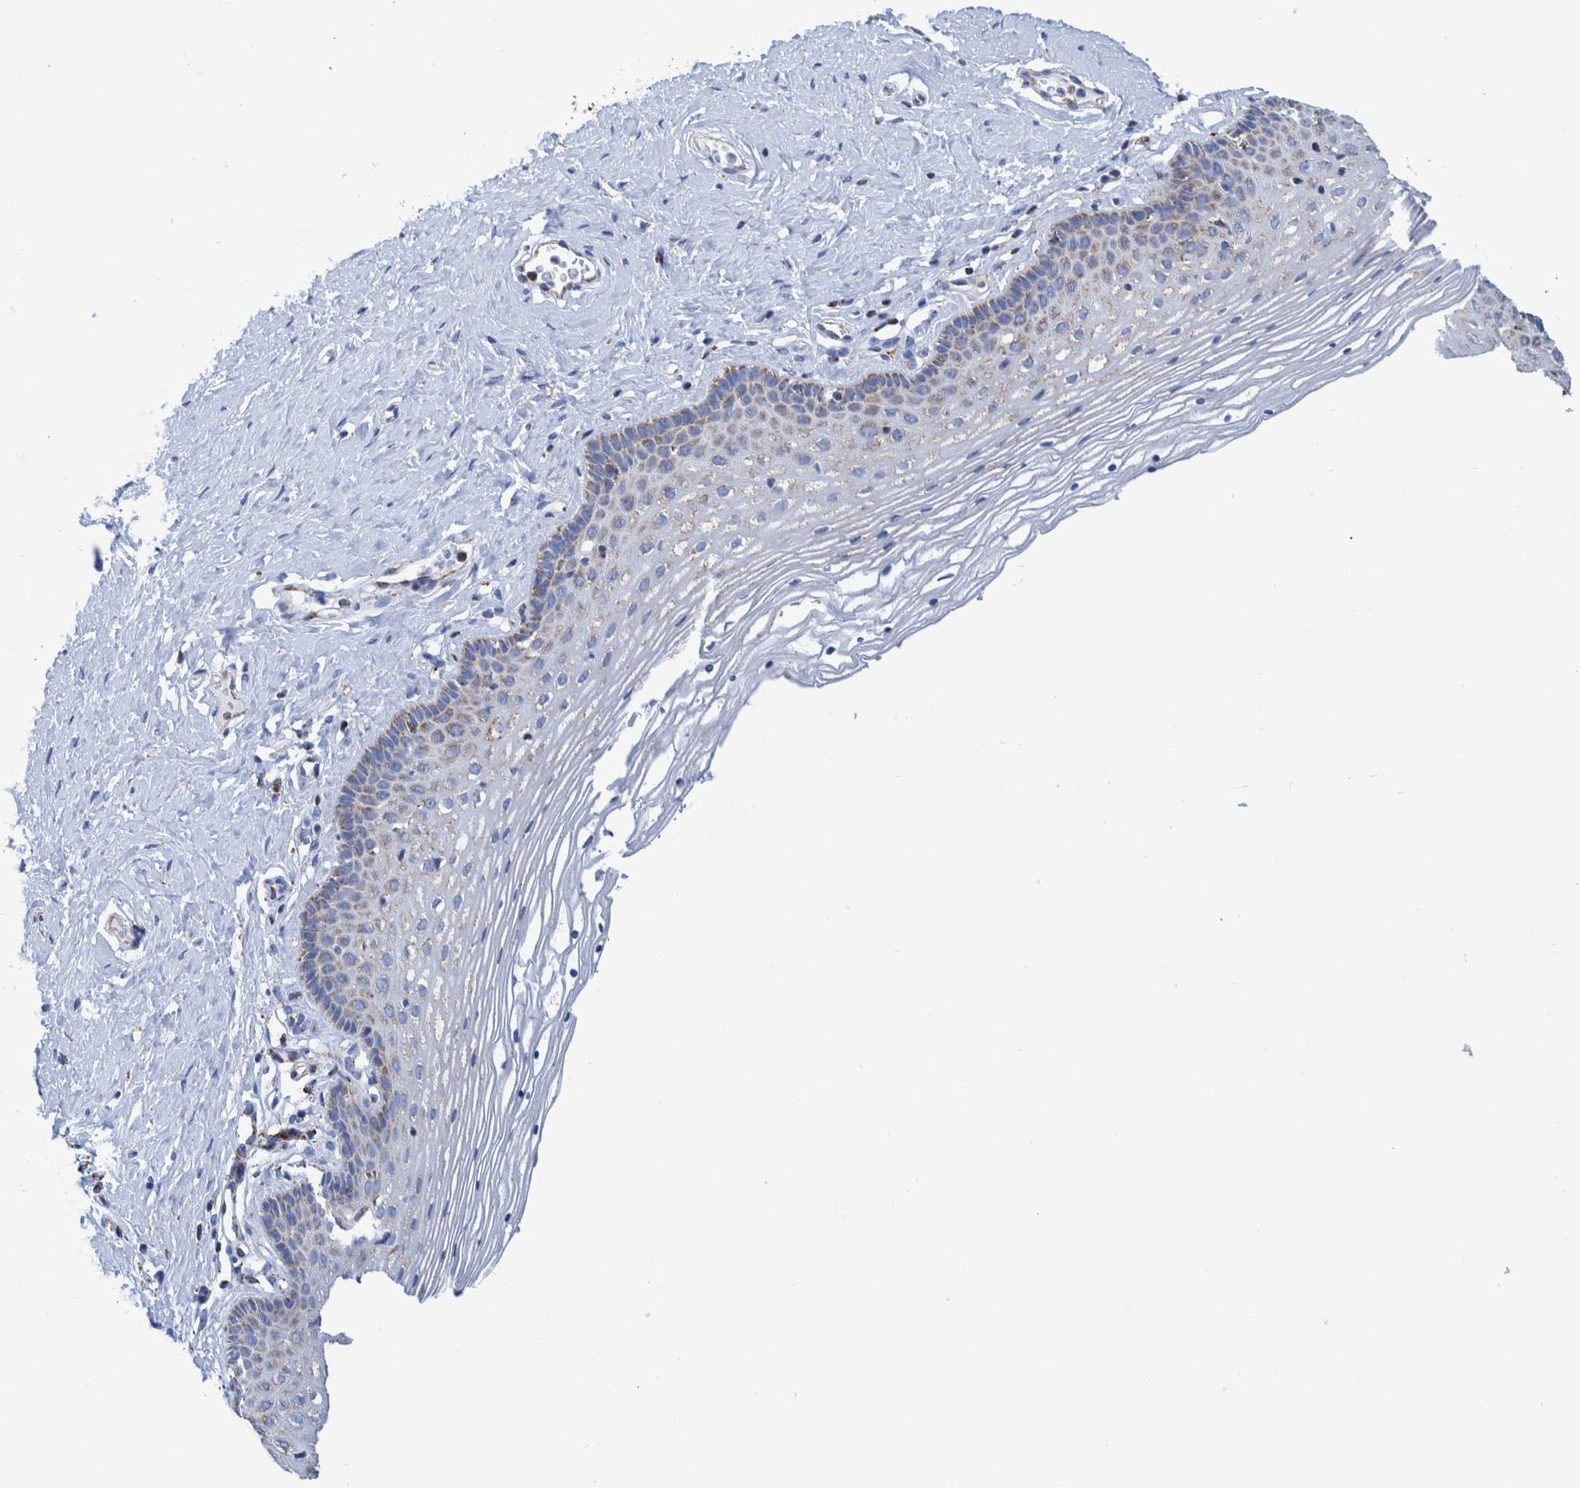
{"staining": {"intensity": "weak", "quantity": "25%-75%", "location": "cytoplasmic/membranous"}, "tissue": "vagina", "cell_type": "Squamous epithelial cells", "image_type": "normal", "snomed": [{"axis": "morphology", "description": "Normal tissue, NOS"}, {"axis": "topography", "description": "Vagina"}], "caption": "Vagina stained with IHC exhibits weak cytoplasmic/membranous staining in approximately 25%-75% of squamous epithelial cells.", "gene": "DECR1", "patient": {"sex": "female", "age": 32}}